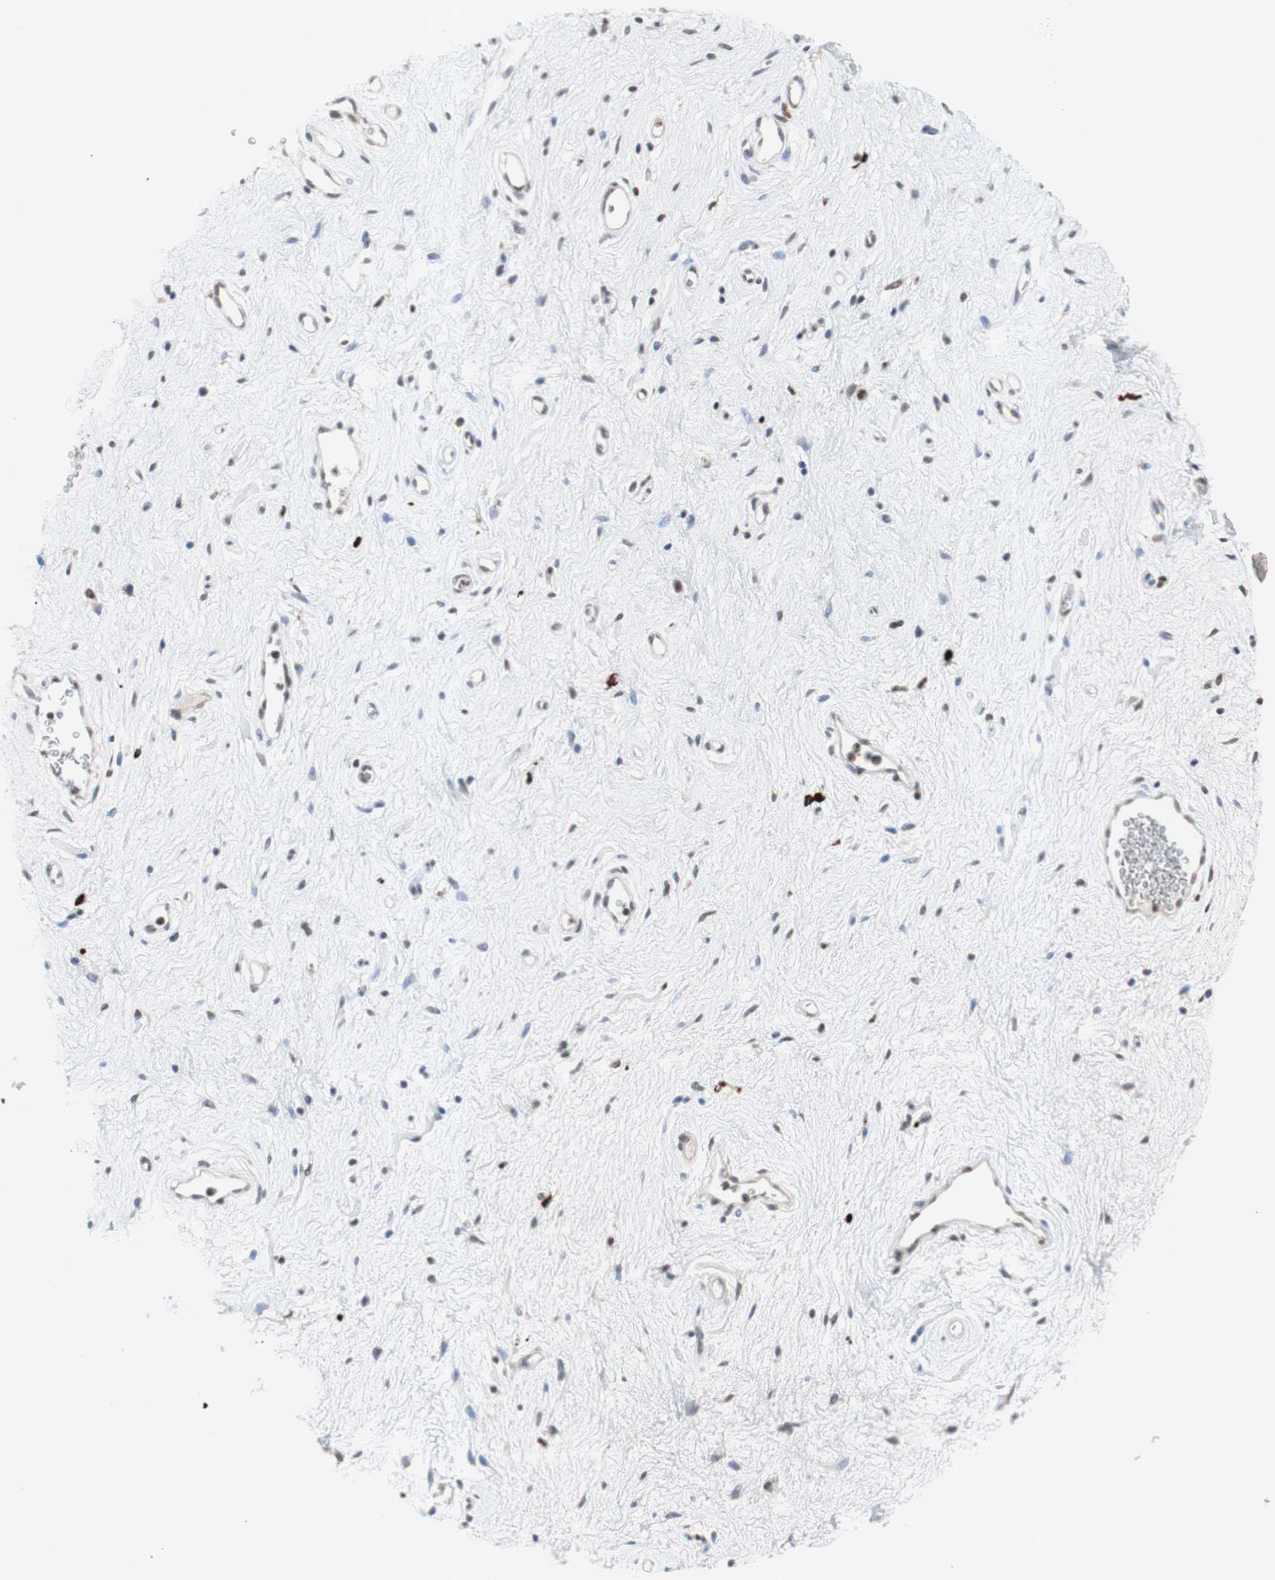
{"staining": {"intensity": "weak", "quantity": ">75%", "location": "nuclear"}, "tissue": "vagina", "cell_type": "Squamous epithelial cells", "image_type": "normal", "snomed": [{"axis": "morphology", "description": "Normal tissue, NOS"}, {"axis": "topography", "description": "Vagina"}], "caption": "High-magnification brightfield microscopy of unremarkable vagina stained with DAB (brown) and counterstained with hematoxylin (blue). squamous epithelial cells exhibit weak nuclear positivity is identified in approximately>75% of cells.", "gene": "SFPQ", "patient": {"sex": "female", "age": 44}}